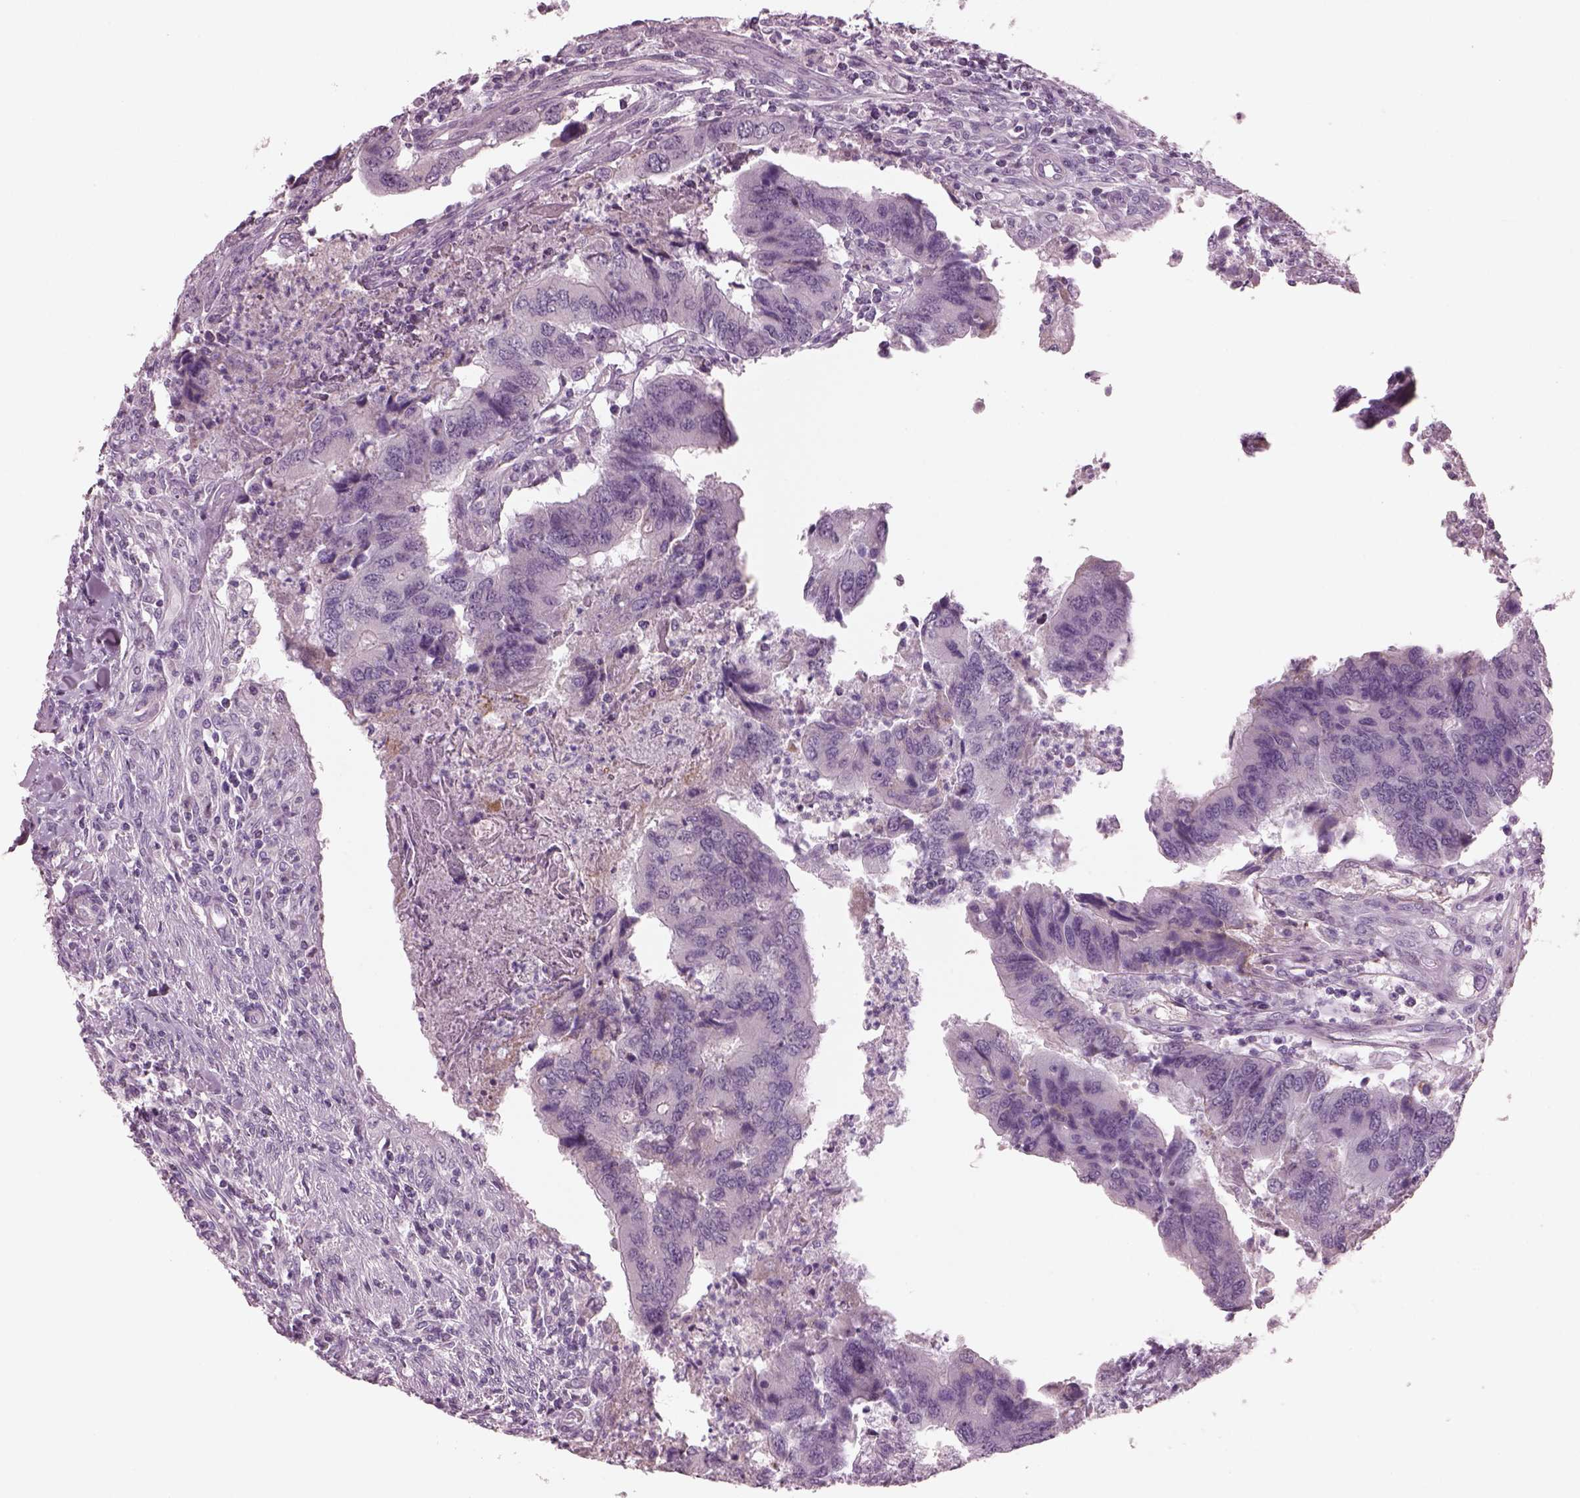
{"staining": {"intensity": "negative", "quantity": "none", "location": "none"}, "tissue": "colorectal cancer", "cell_type": "Tumor cells", "image_type": "cancer", "snomed": [{"axis": "morphology", "description": "Adenocarcinoma, NOS"}, {"axis": "topography", "description": "Colon"}], "caption": "The IHC photomicrograph has no significant staining in tumor cells of colorectal adenocarcinoma tissue.", "gene": "CYLC1", "patient": {"sex": "female", "age": 67}}